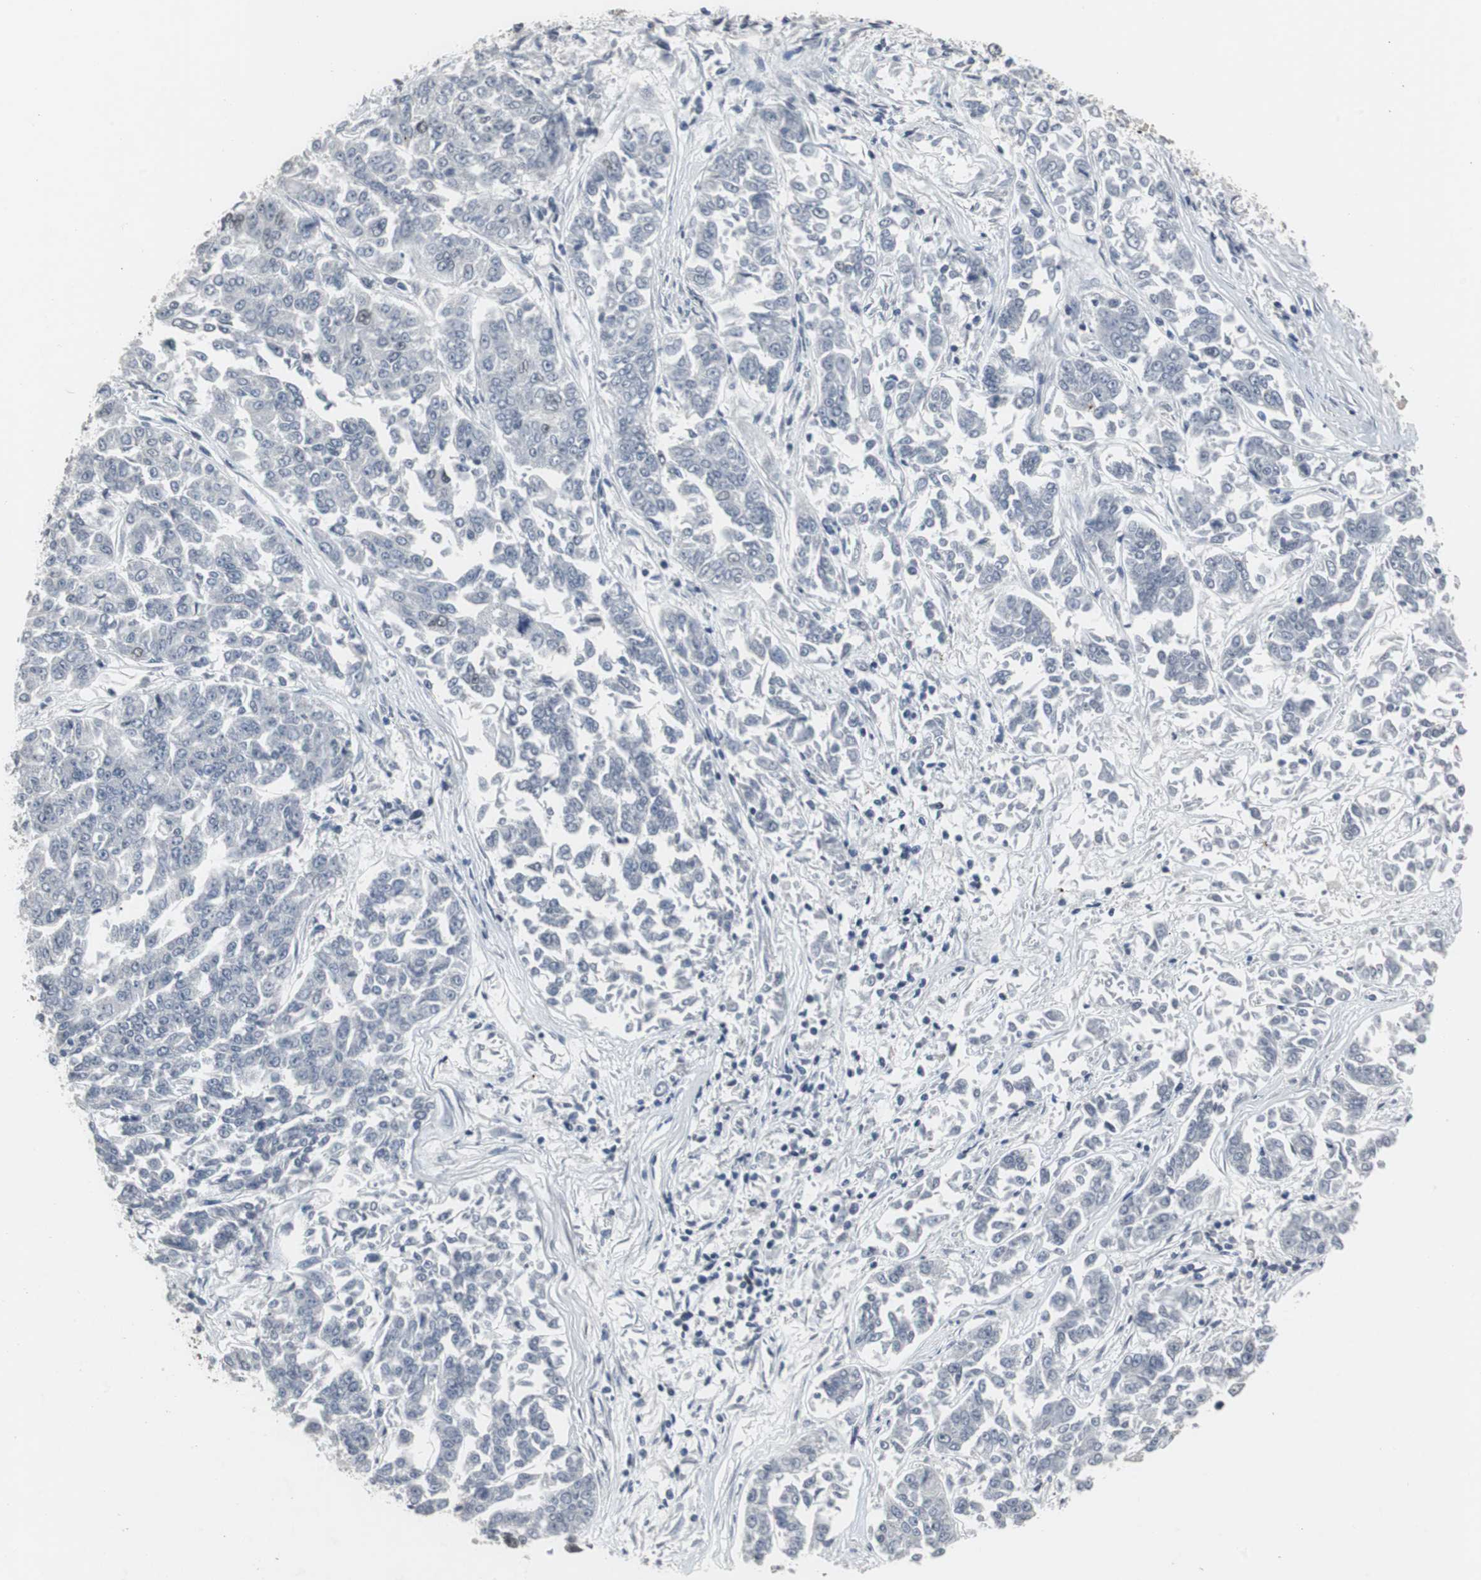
{"staining": {"intensity": "negative", "quantity": "none", "location": "none"}, "tissue": "lung cancer", "cell_type": "Tumor cells", "image_type": "cancer", "snomed": [{"axis": "morphology", "description": "Adenocarcinoma, NOS"}, {"axis": "topography", "description": "Lung"}], "caption": "Immunohistochemical staining of adenocarcinoma (lung) shows no significant expression in tumor cells.", "gene": "FOXP4", "patient": {"sex": "male", "age": 84}}